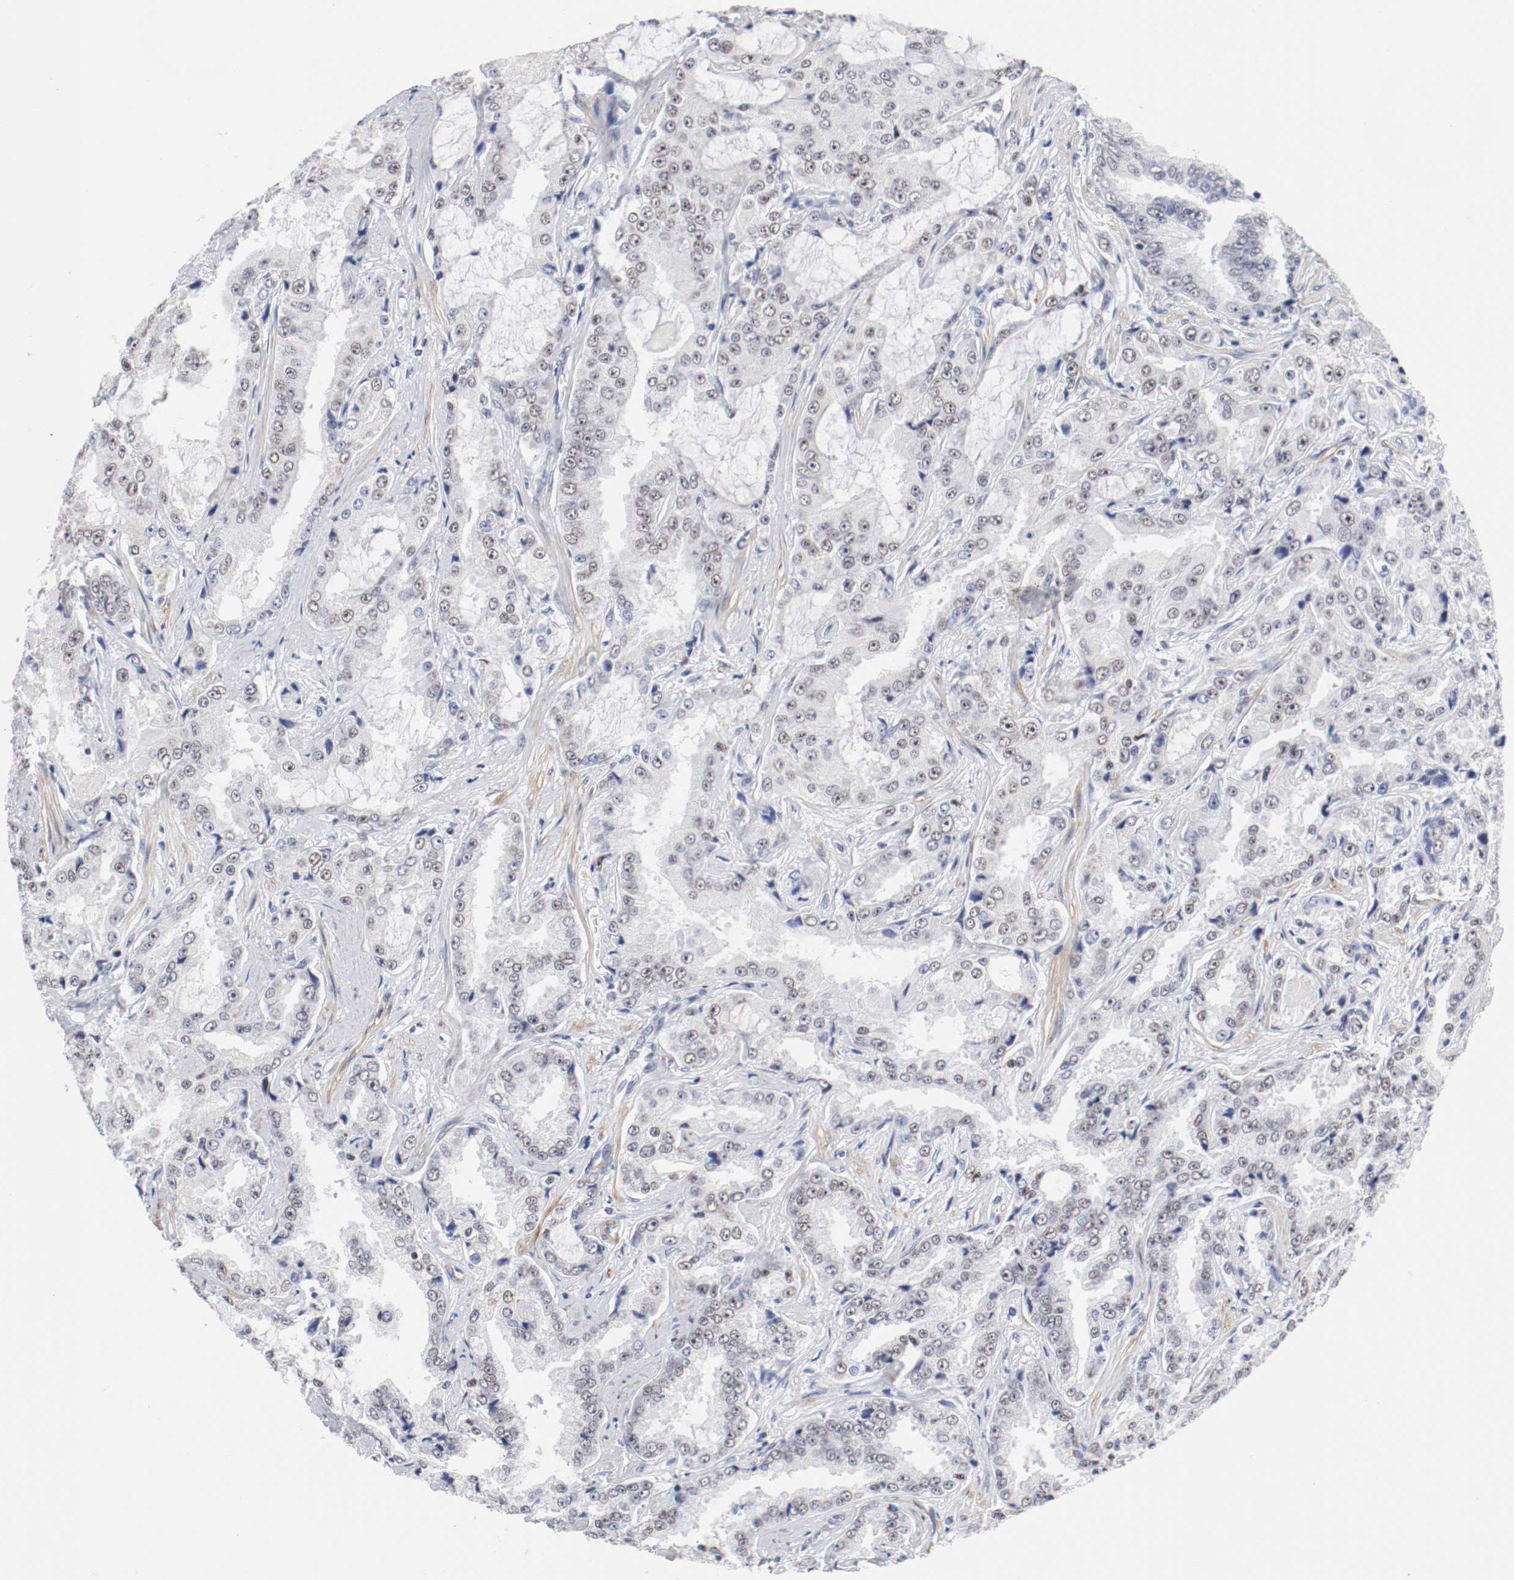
{"staining": {"intensity": "weak", "quantity": "25%-75%", "location": "nuclear"}, "tissue": "prostate cancer", "cell_type": "Tumor cells", "image_type": "cancer", "snomed": [{"axis": "morphology", "description": "Adenocarcinoma, High grade"}, {"axis": "topography", "description": "Prostate"}], "caption": "Prostate cancer stained with immunohistochemistry (IHC) reveals weak nuclear expression in about 25%-75% of tumor cells. The protein is stained brown, and the nuclei are stained in blue (DAB IHC with brightfield microscopy, high magnification).", "gene": "GRHL2", "patient": {"sex": "male", "age": 73}}